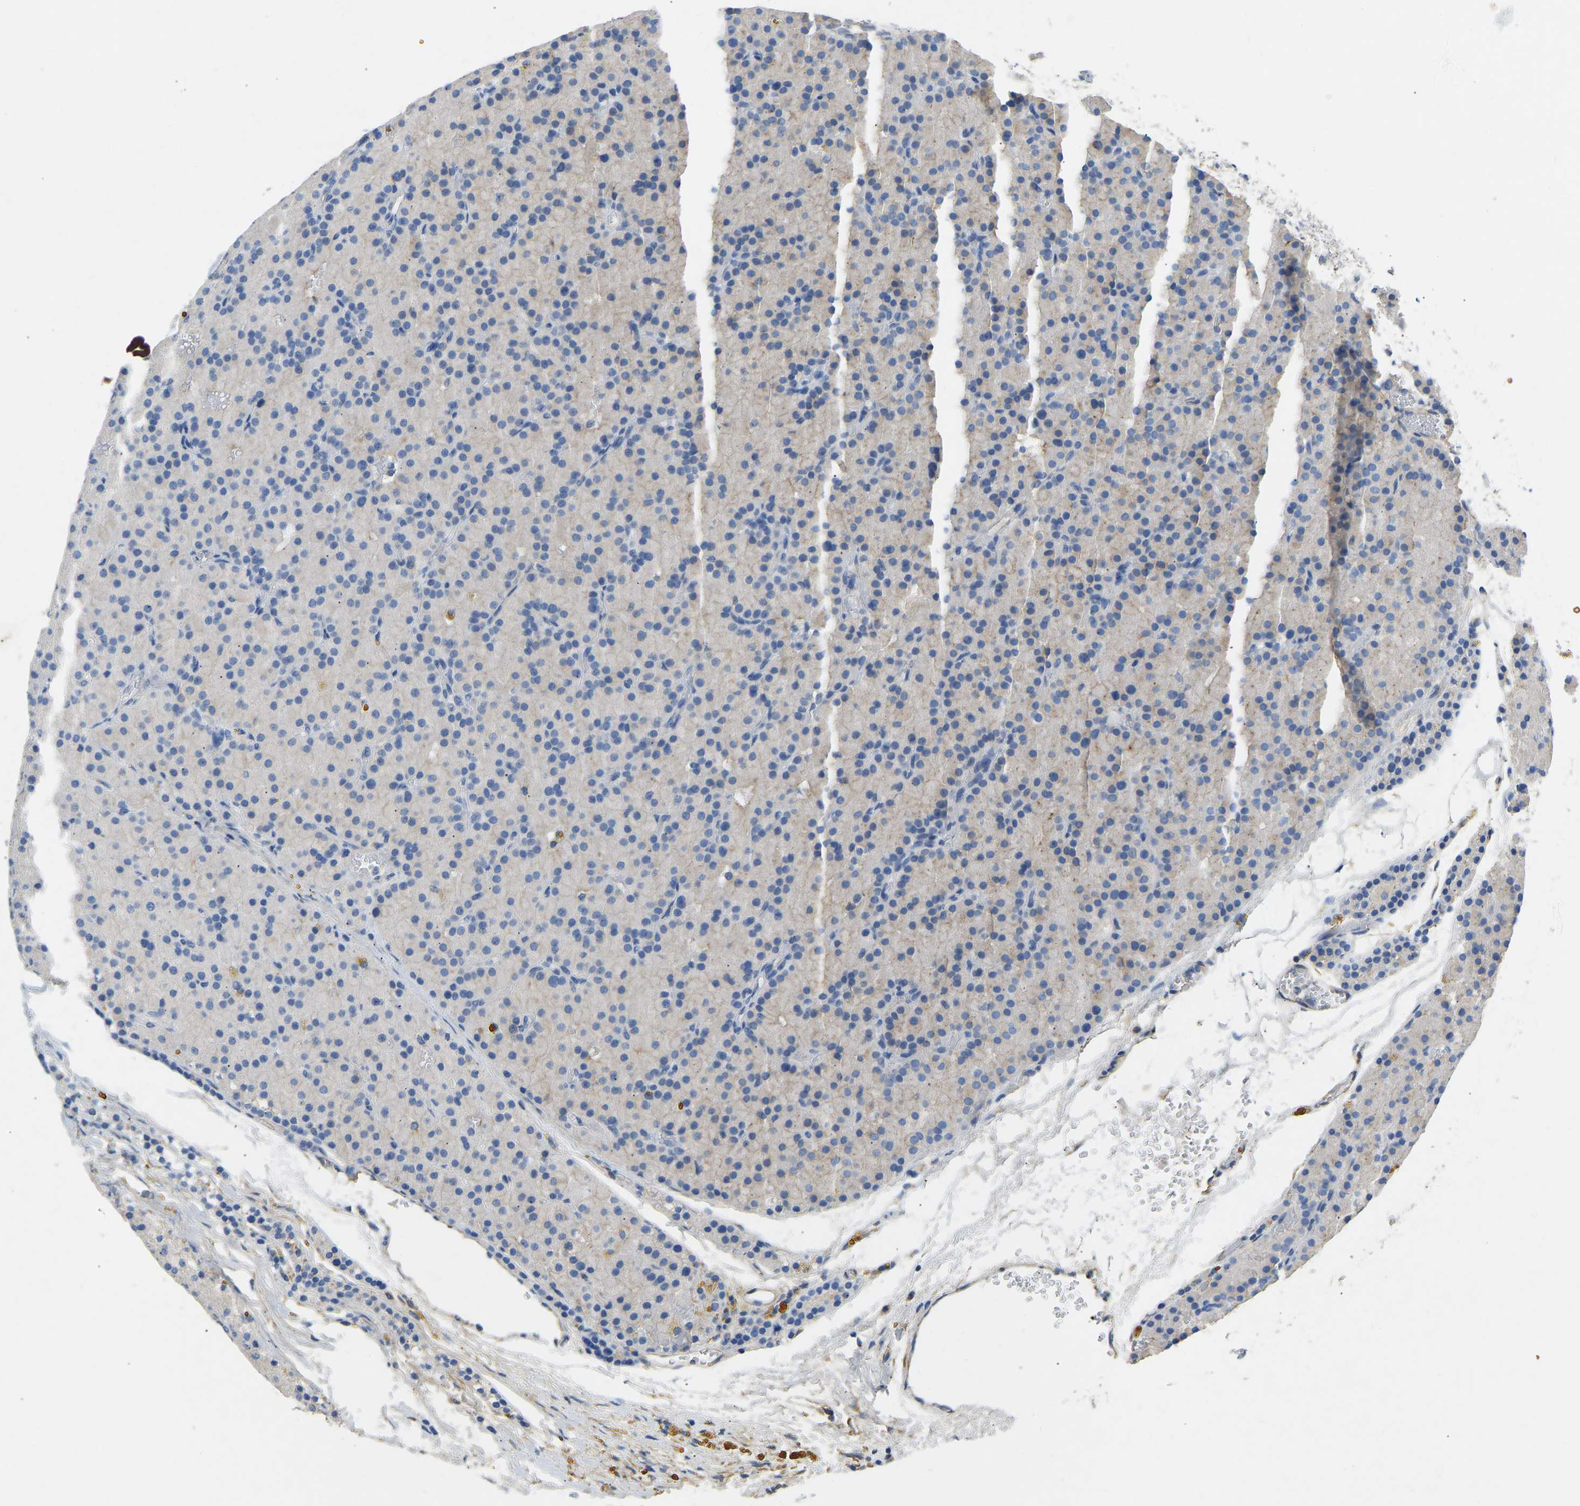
{"staining": {"intensity": "negative", "quantity": "none", "location": "none"}, "tissue": "parathyroid gland", "cell_type": "Glandular cells", "image_type": "normal", "snomed": [{"axis": "morphology", "description": "Normal tissue, NOS"}, {"axis": "morphology", "description": "Adenoma, NOS"}, {"axis": "topography", "description": "Parathyroid gland"}], "caption": "This photomicrograph is of normal parathyroid gland stained with immunohistochemistry (IHC) to label a protein in brown with the nuclei are counter-stained blue. There is no expression in glandular cells. (DAB IHC visualized using brightfield microscopy, high magnification).", "gene": "TECTA", "patient": {"sex": "male", "age": 75}}